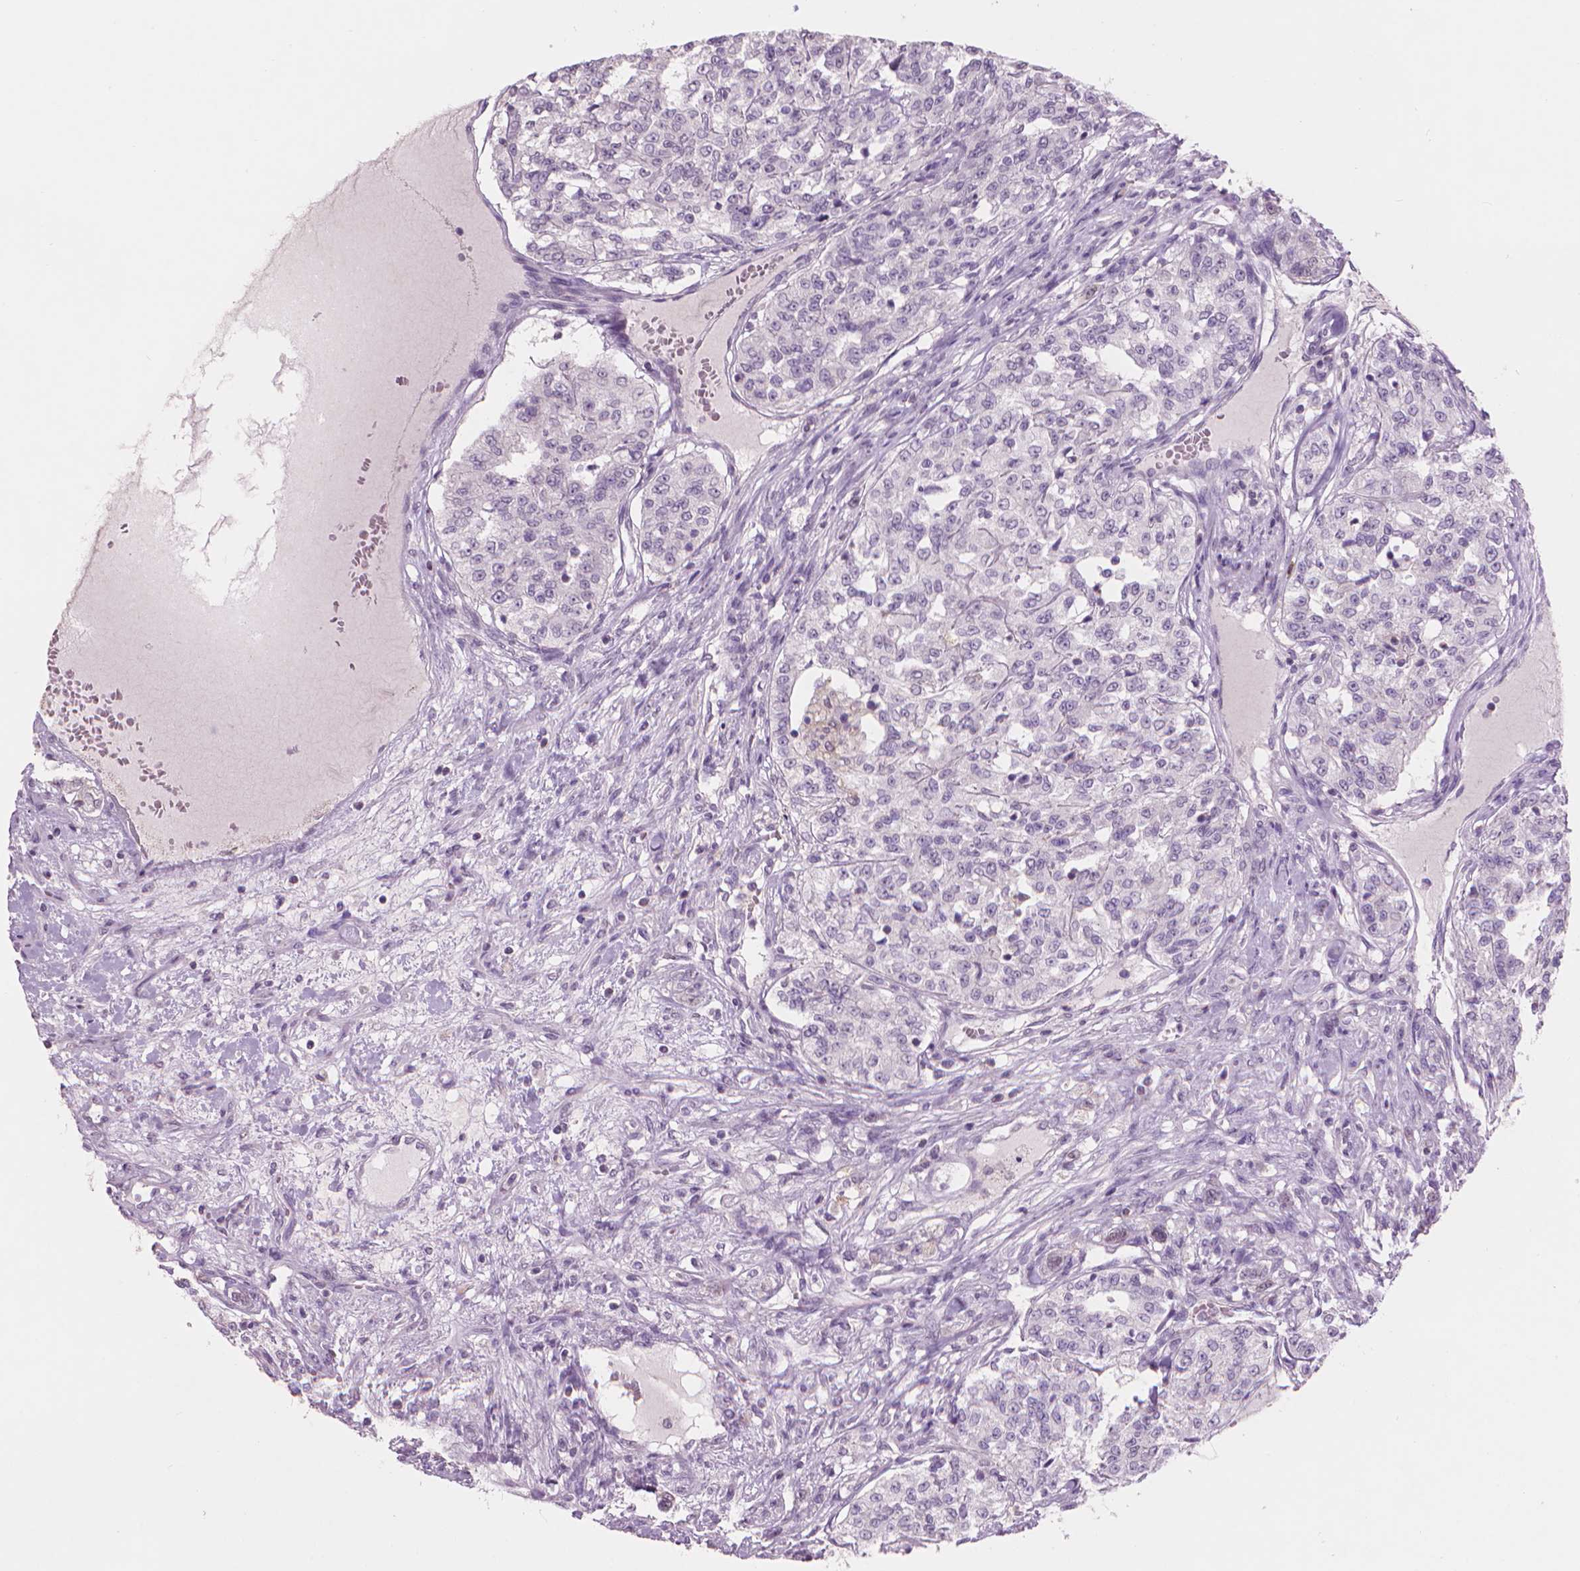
{"staining": {"intensity": "negative", "quantity": "none", "location": "none"}, "tissue": "renal cancer", "cell_type": "Tumor cells", "image_type": "cancer", "snomed": [{"axis": "morphology", "description": "Adenocarcinoma, NOS"}, {"axis": "topography", "description": "Kidney"}], "caption": "This photomicrograph is of renal adenocarcinoma stained with immunohistochemistry to label a protein in brown with the nuclei are counter-stained blue. There is no staining in tumor cells. (DAB (3,3'-diaminobenzidine) immunohistochemistry, high magnification).", "gene": "ENO2", "patient": {"sex": "female", "age": 63}}